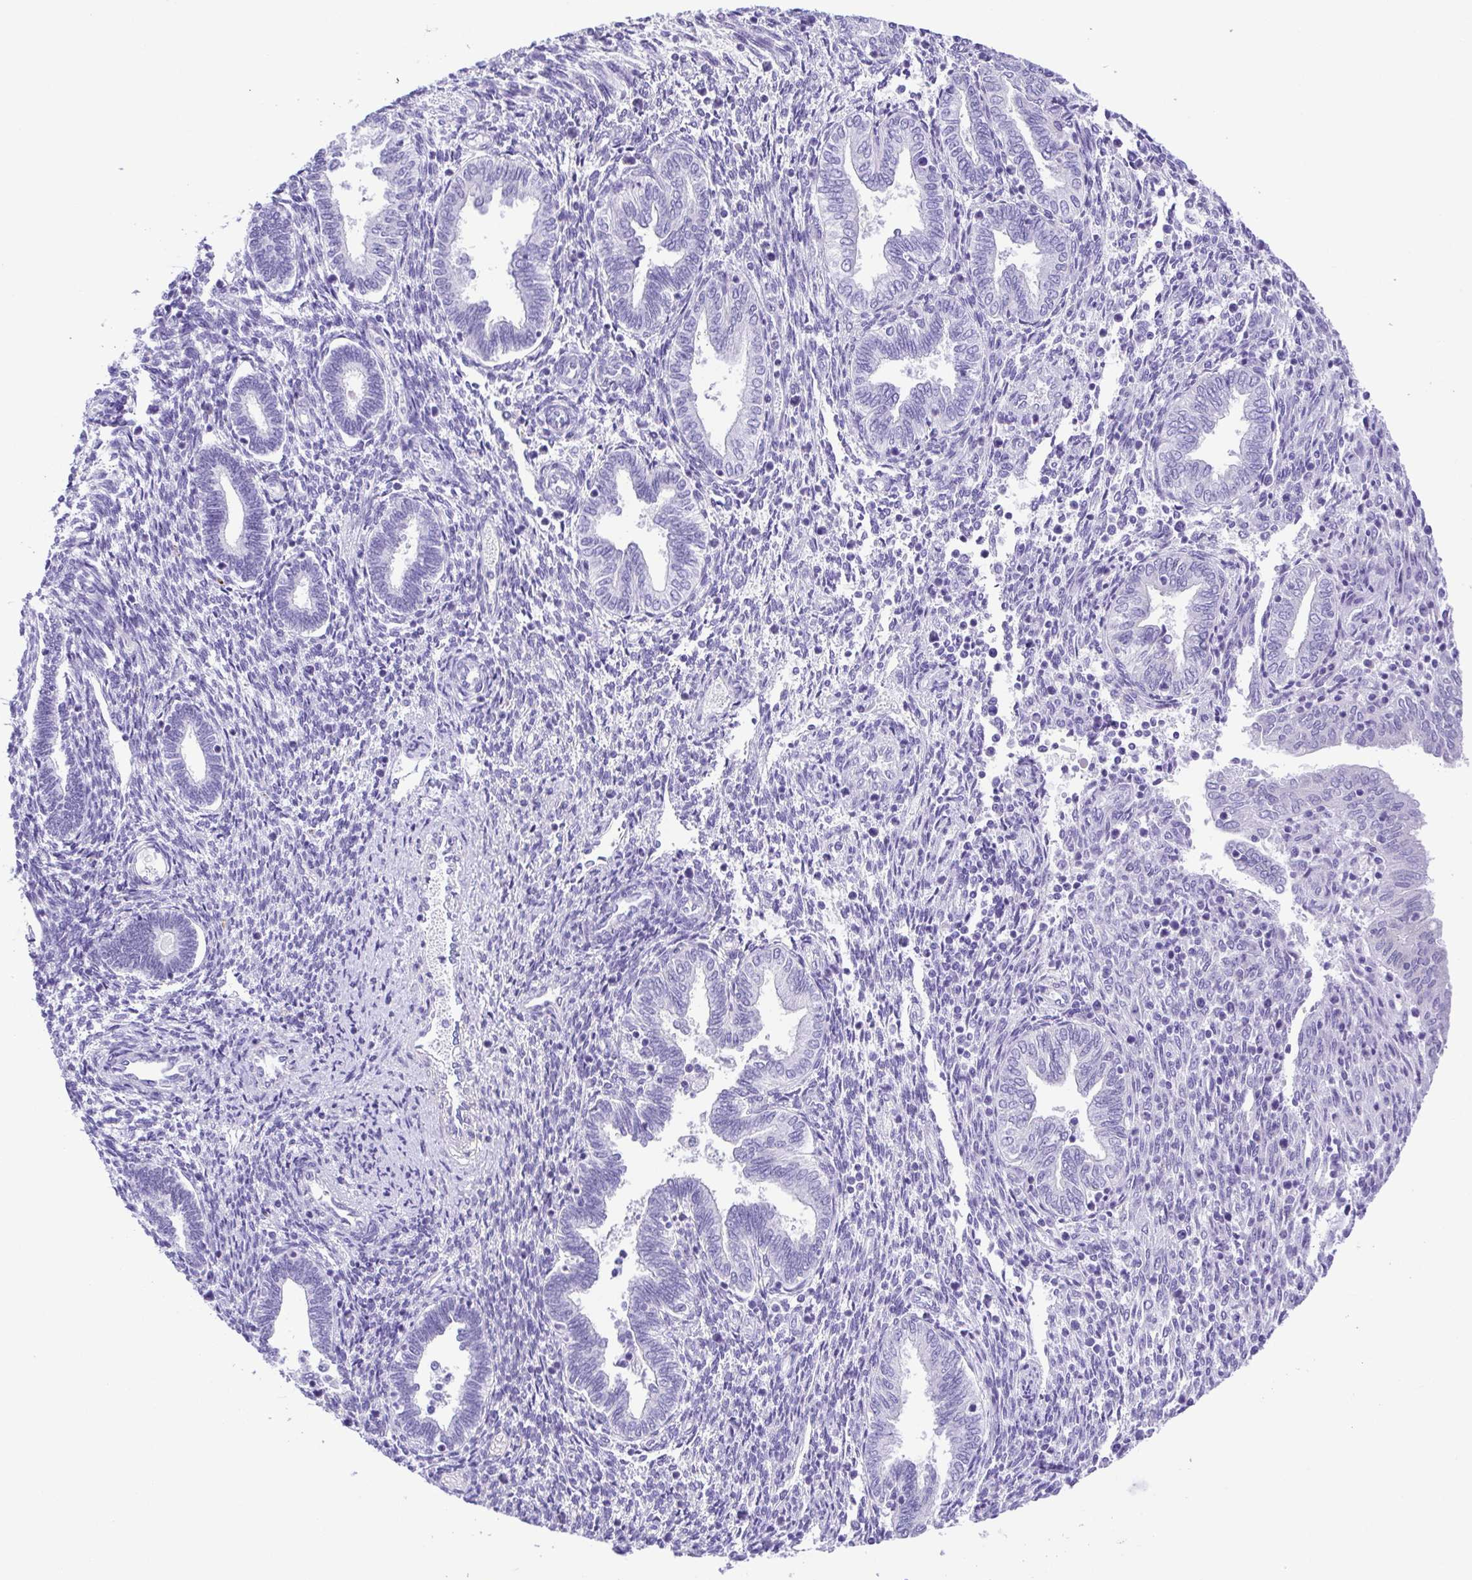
{"staining": {"intensity": "negative", "quantity": "none", "location": "none"}, "tissue": "endometrium", "cell_type": "Cells in endometrial stroma", "image_type": "normal", "snomed": [{"axis": "morphology", "description": "Normal tissue, NOS"}, {"axis": "topography", "description": "Endometrium"}], "caption": "Immunohistochemistry (IHC) histopathology image of unremarkable human endometrium stained for a protein (brown), which reveals no staining in cells in endometrial stroma. (Stains: DAB (3,3'-diaminobenzidine) IHC with hematoxylin counter stain, Microscopy: brightfield microscopy at high magnification).", "gene": "PAK3", "patient": {"sex": "female", "age": 42}}